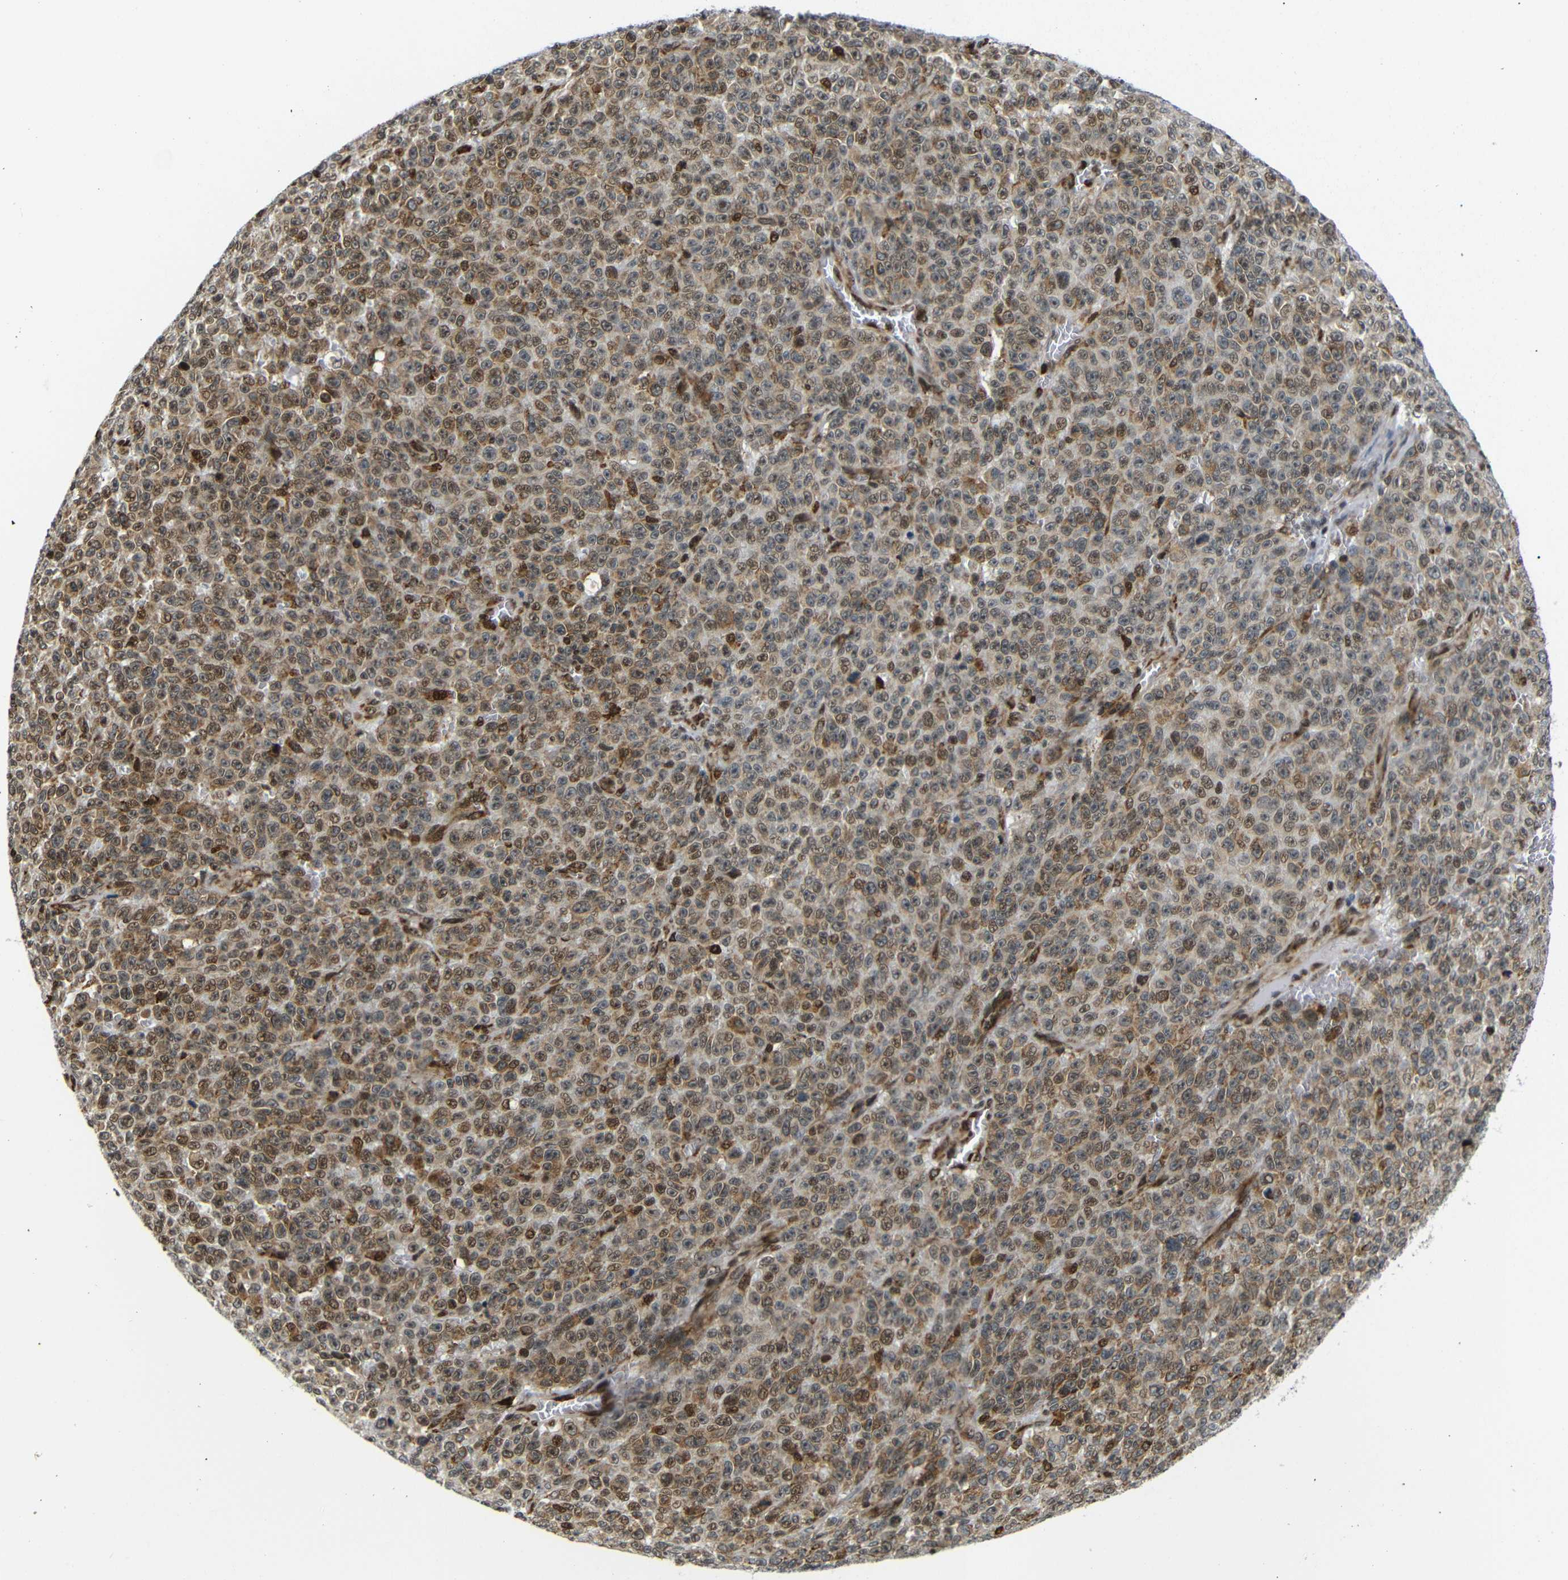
{"staining": {"intensity": "moderate", "quantity": ">75%", "location": "cytoplasmic/membranous,nuclear"}, "tissue": "melanoma", "cell_type": "Tumor cells", "image_type": "cancer", "snomed": [{"axis": "morphology", "description": "Malignant melanoma, NOS"}, {"axis": "topography", "description": "Skin"}], "caption": "Immunohistochemistry staining of malignant melanoma, which demonstrates medium levels of moderate cytoplasmic/membranous and nuclear expression in about >75% of tumor cells indicating moderate cytoplasmic/membranous and nuclear protein positivity. The staining was performed using DAB (3,3'-diaminobenzidine) (brown) for protein detection and nuclei were counterstained in hematoxylin (blue).", "gene": "SPCS2", "patient": {"sex": "female", "age": 82}}